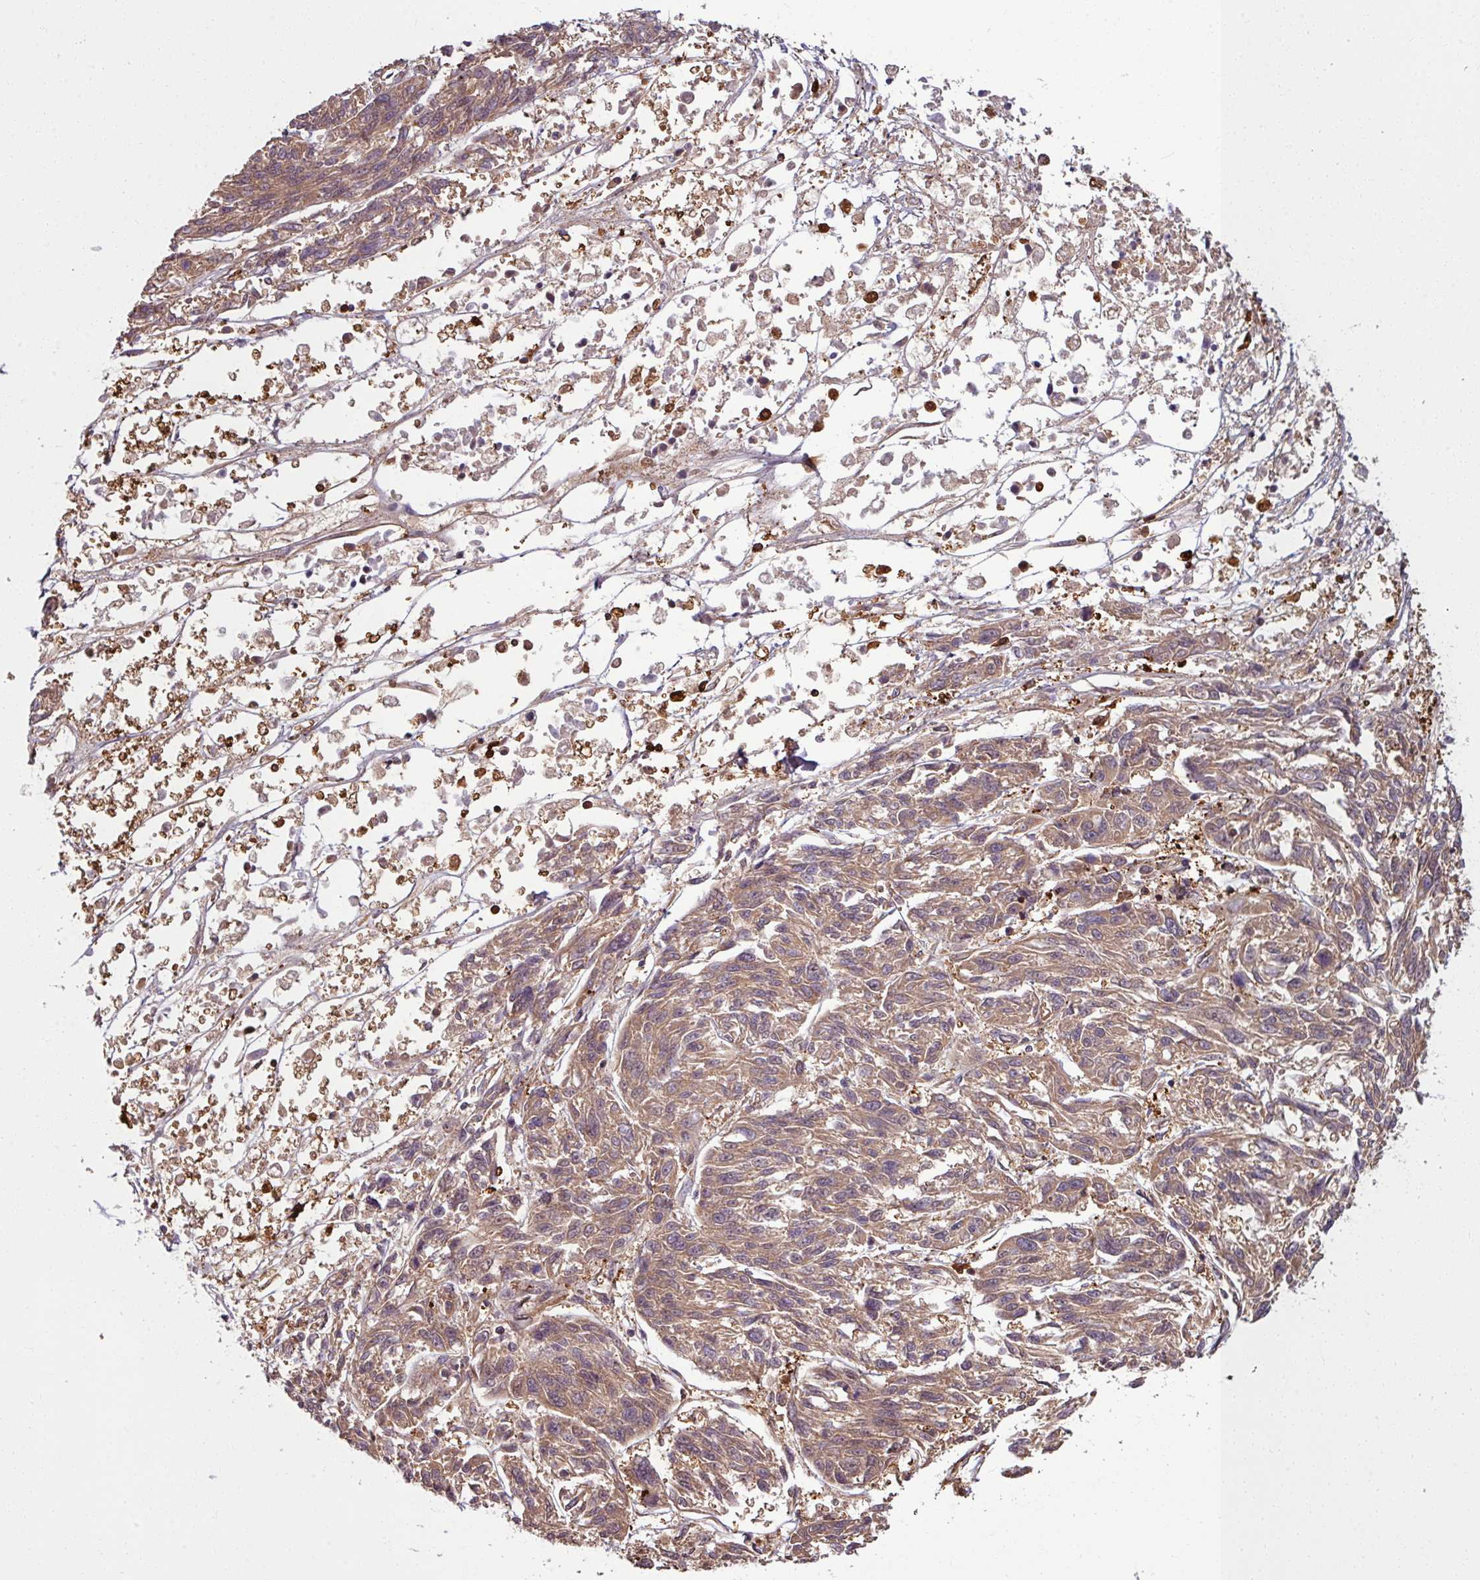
{"staining": {"intensity": "moderate", "quantity": ">75%", "location": "cytoplasmic/membranous"}, "tissue": "melanoma", "cell_type": "Tumor cells", "image_type": "cancer", "snomed": [{"axis": "morphology", "description": "Malignant melanoma, NOS"}, {"axis": "topography", "description": "Skin"}], "caption": "Moderate cytoplasmic/membranous staining for a protein is identified in approximately >75% of tumor cells of melanoma using immunohistochemistry.", "gene": "KCTD11", "patient": {"sex": "male", "age": 53}}